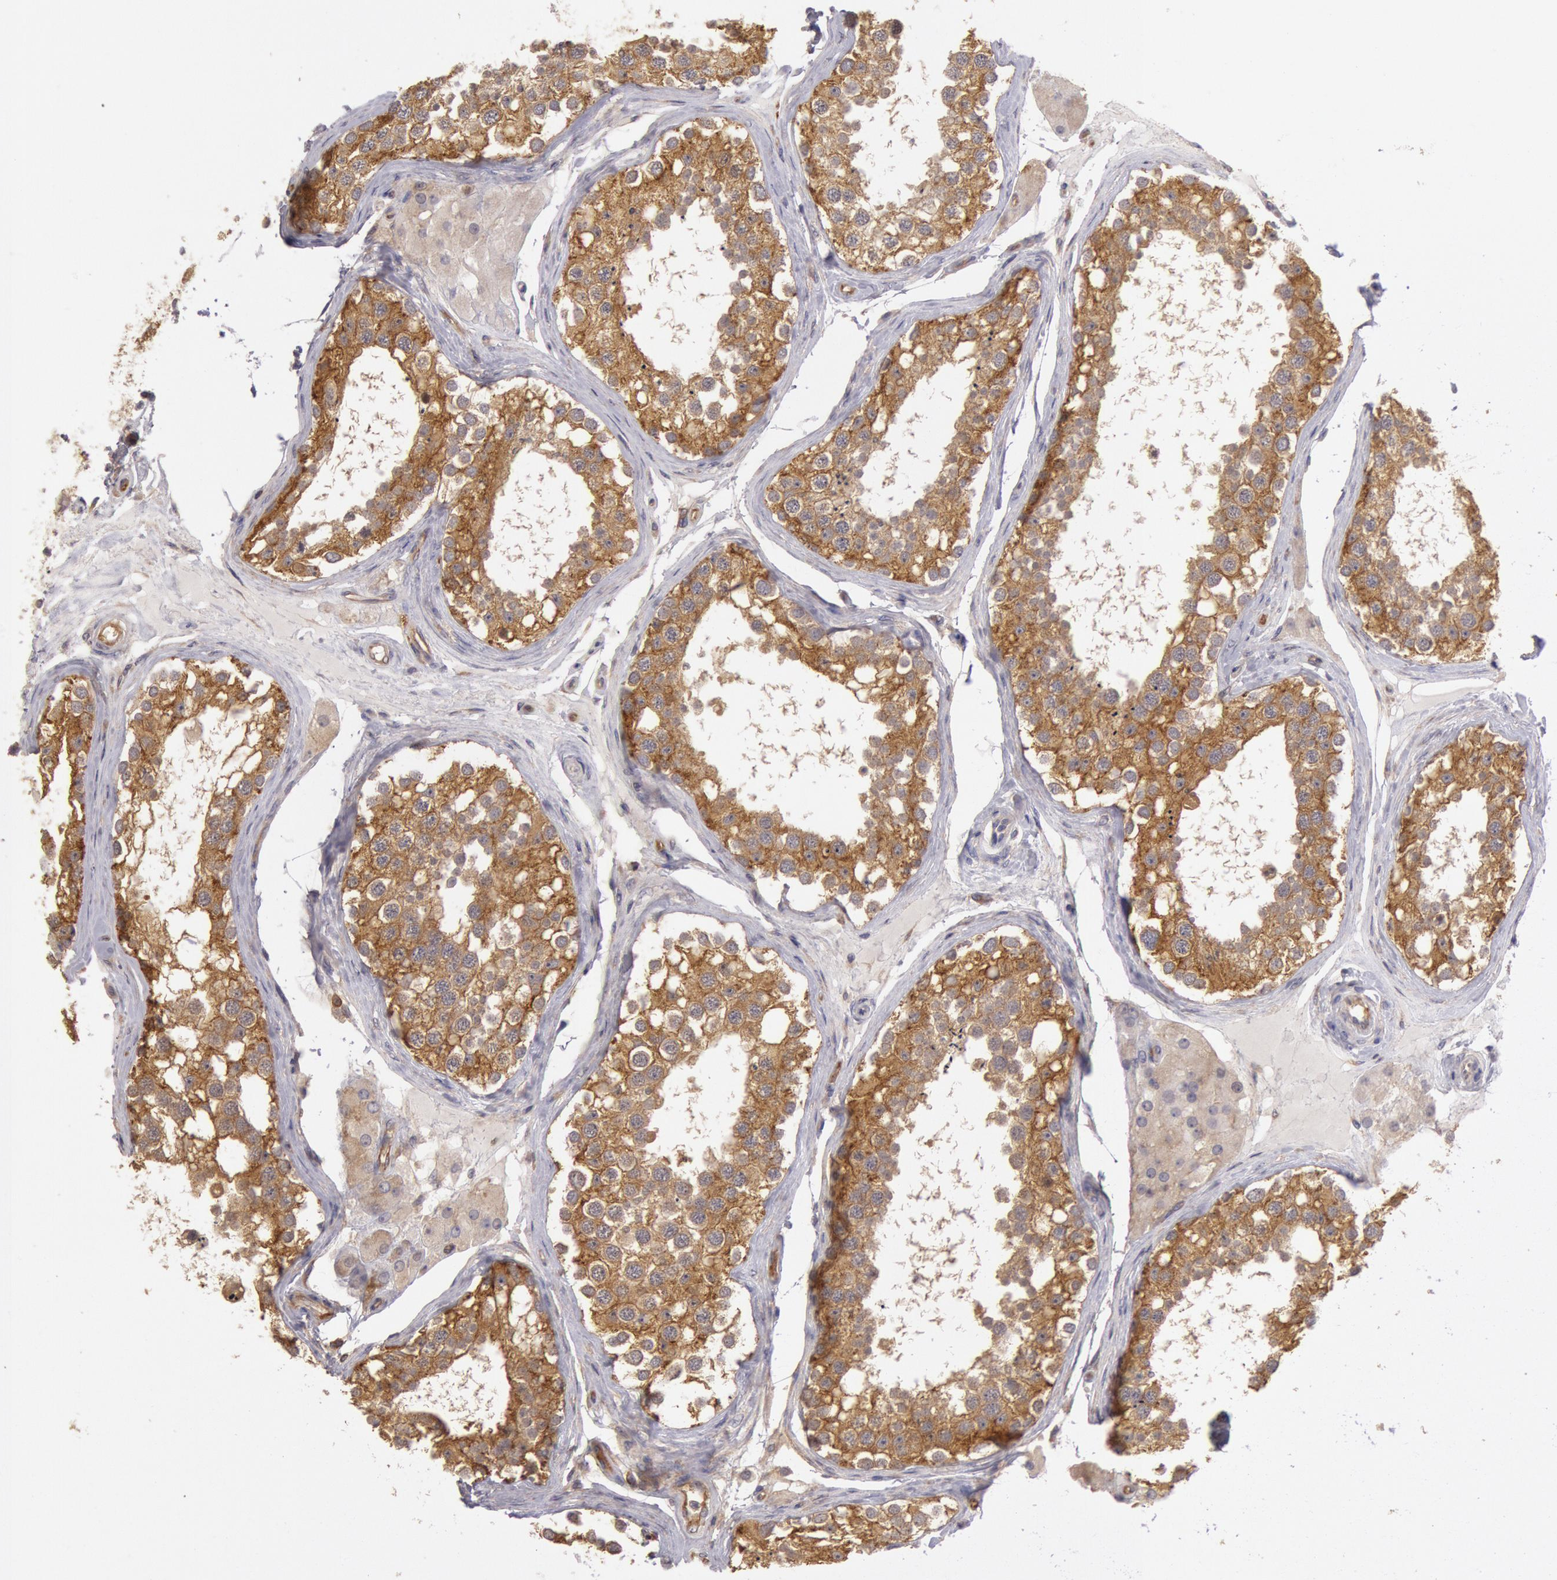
{"staining": {"intensity": "strong", "quantity": ">75%", "location": "cytoplasmic/membranous"}, "tissue": "testis", "cell_type": "Cells in seminiferous ducts", "image_type": "normal", "snomed": [{"axis": "morphology", "description": "Normal tissue, NOS"}, {"axis": "topography", "description": "Testis"}], "caption": "Strong cytoplasmic/membranous staining is identified in approximately >75% of cells in seminiferous ducts in unremarkable testis. (Brightfield microscopy of DAB IHC at high magnification).", "gene": "NMT2", "patient": {"sex": "male", "age": 68}}